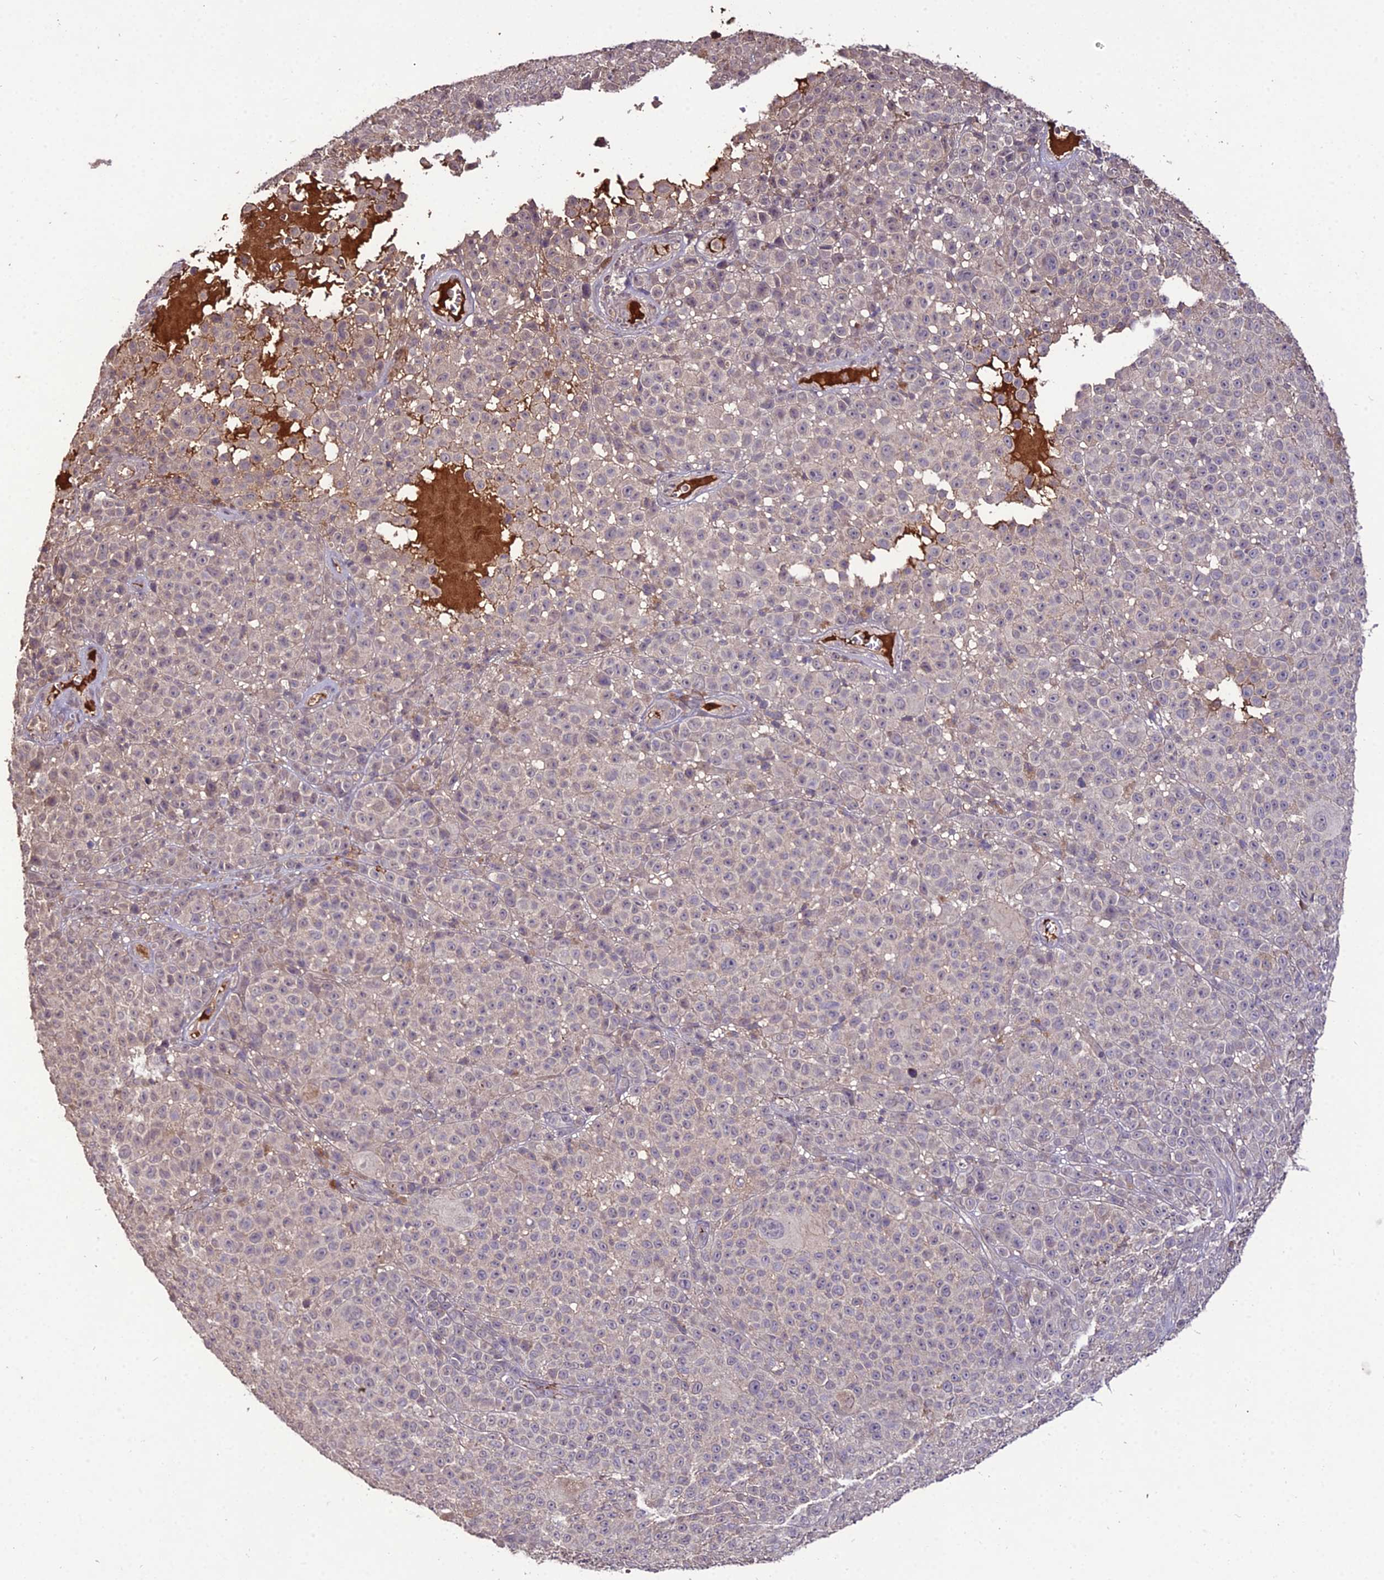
{"staining": {"intensity": "negative", "quantity": "none", "location": "none"}, "tissue": "melanoma", "cell_type": "Tumor cells", "image_type": "cancer", "snomed": [{"axis": "morphology", "description": "Malignant melanoma, NOS"}, {"axis": "topography", "description": "Skin"}], "caption": "Photomicrograph shows no significant protein staining in tumor cells of malignant melanoma.", "gene": "KCTD16", "patient": {"sex": "female", "age": 94}}